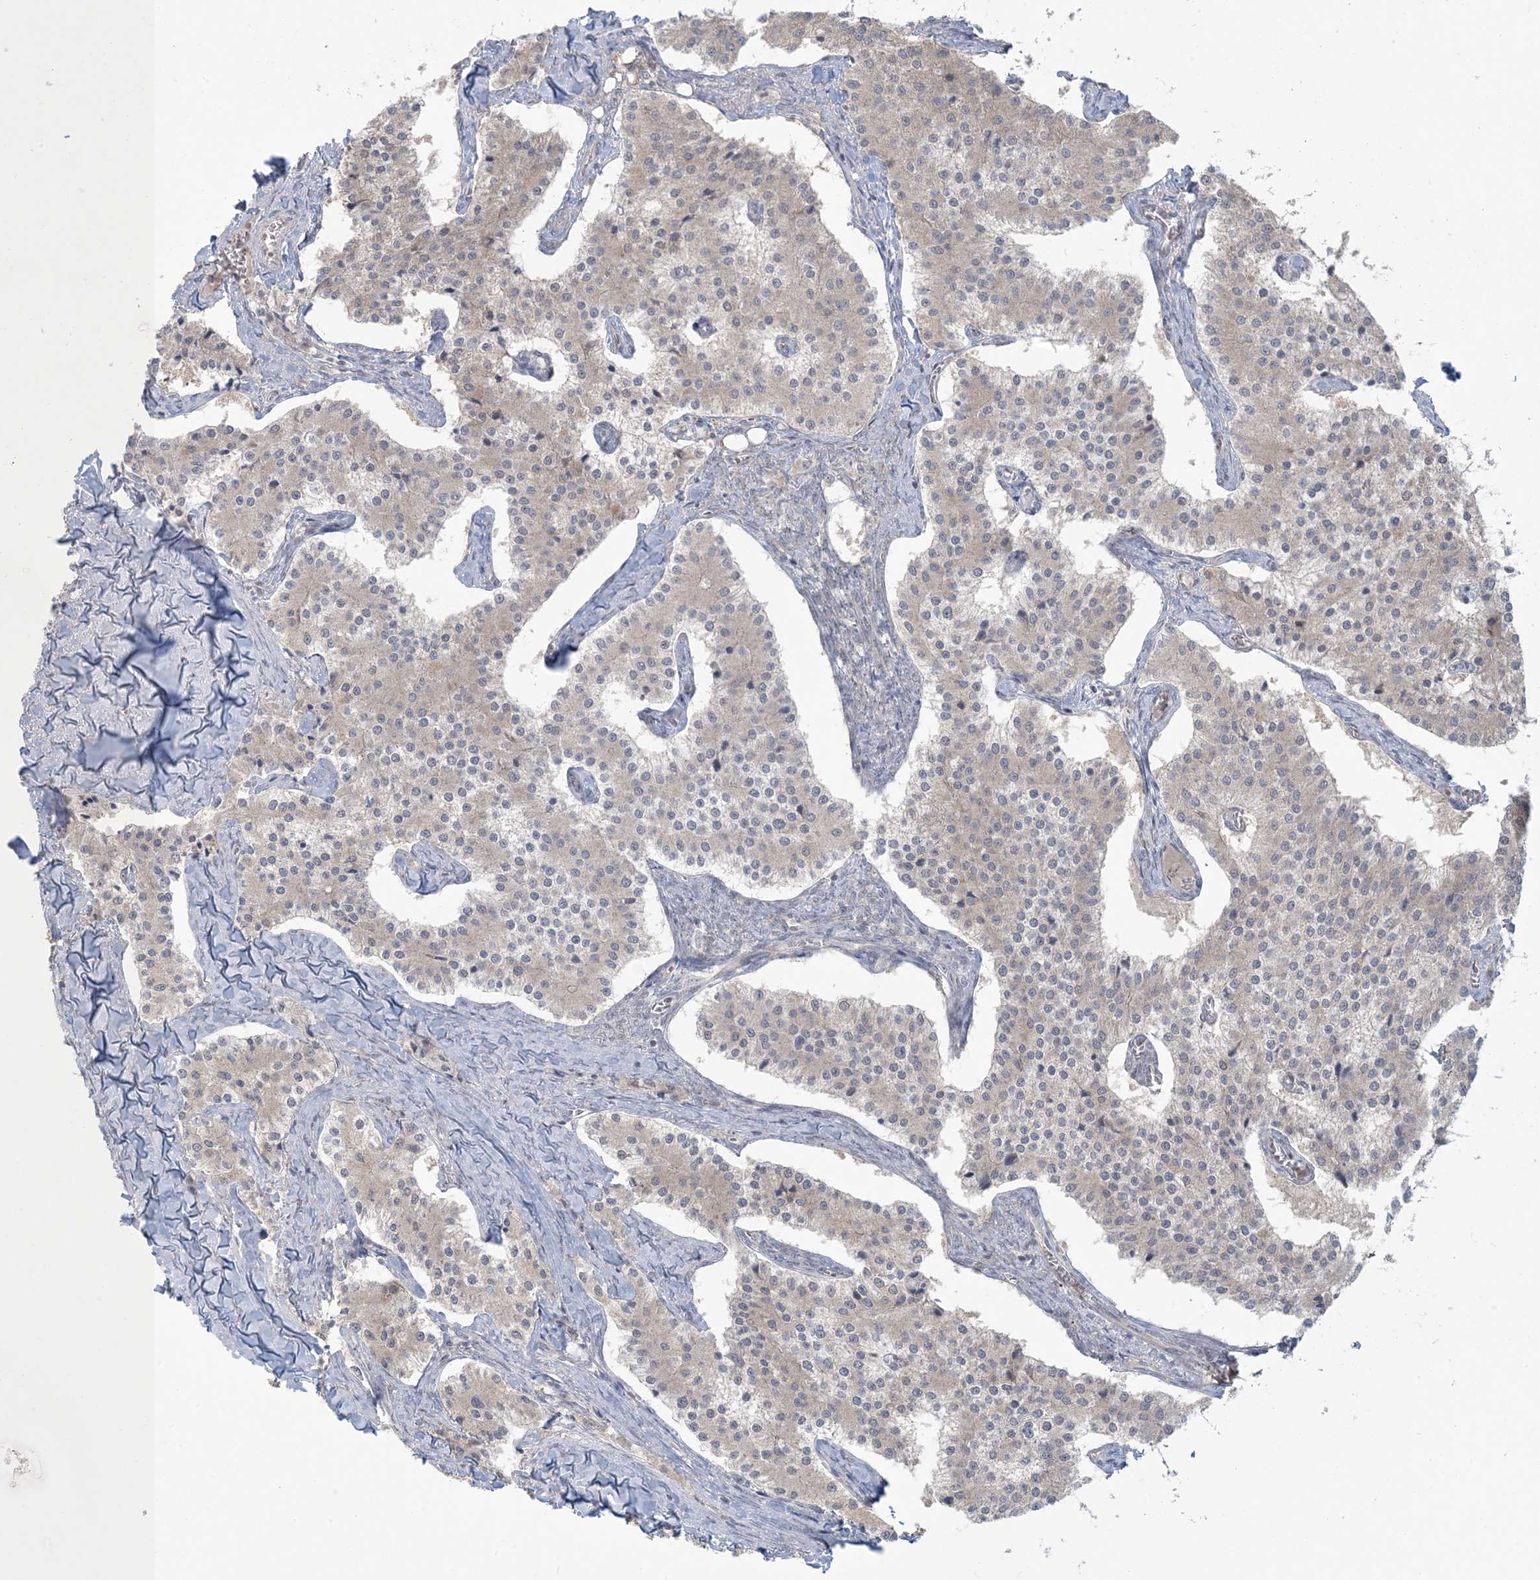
{"staining": {"intensity": "weak", "quantity": "25%-75%", "location": "cytoplasmic/membranous"}, "tissue": "carcinoid", "cell_type": "Tumor cells", "image_type": "cancer", "snomed": [{"axis": "morphology", "description": "Carcinoid, malignant, NOS"}, {"axis": "topography", "description": "Colon"}], "caption": "IHC of malignant carcinoid exhibits low levels of weak cytoplasmic/membranous staining in approximately 25%-75% of tumor cells.", "gene": "NRBP2", "patient": {"sex": "female", "age": 52}}